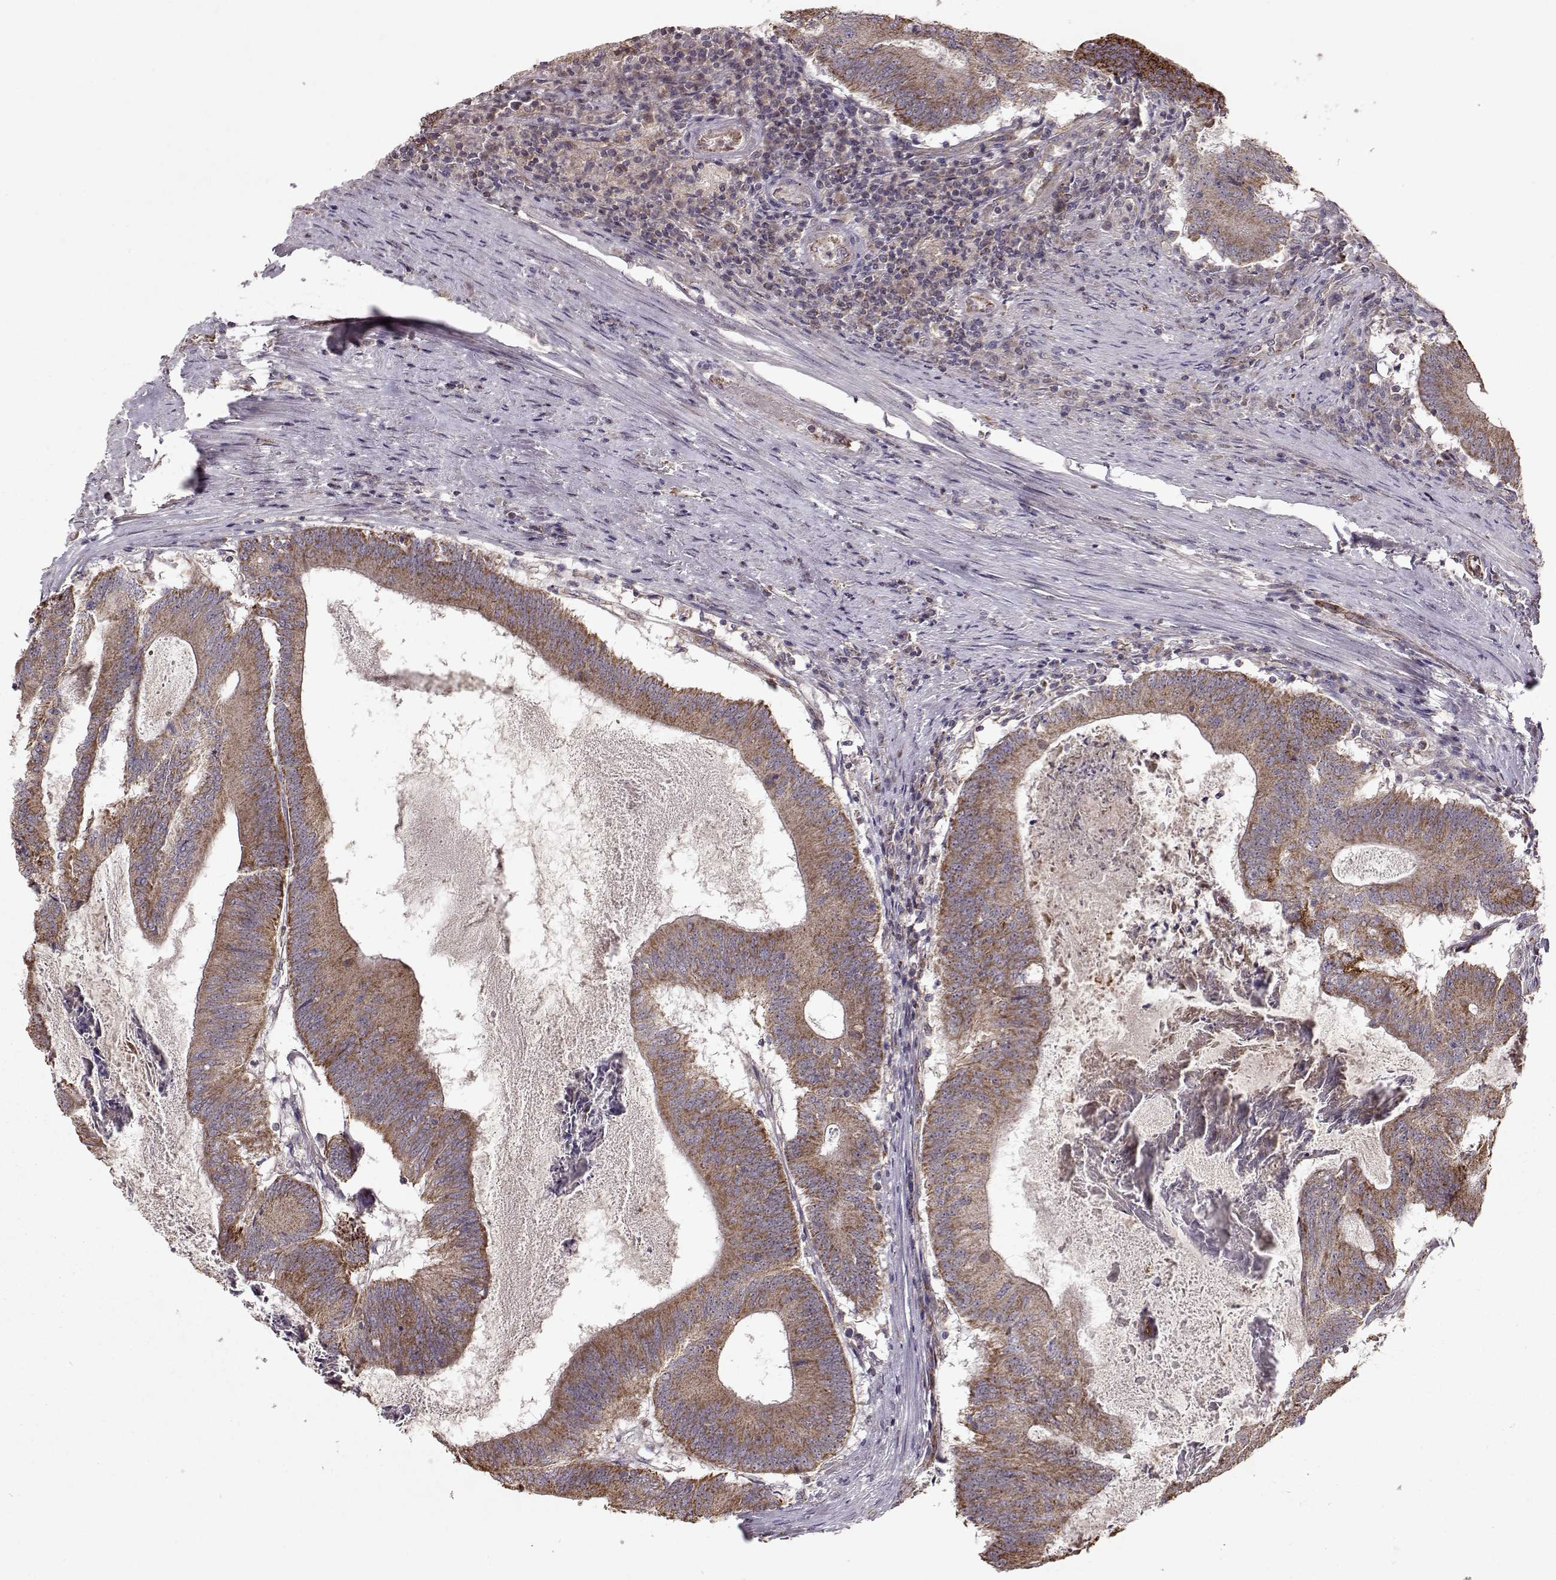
{"staining": {"intensity": "moderate", "quantity": ">75%", "location": "cytoplasmic/membranous"}, "tissue": "colorectal cancer", "cell_type": "Tumor cells", "image_type": "cancer", "snomed": [{"axis": "morphology", "description": "Adenocarcinoma, NOS"}, {"axis": "topography", "description": "Colon"}], "caption": "Human colorectal adenocarcinoma stained with a protein marker exhibits moderate staining in tumor cells.", "gene": "CMTM3", "patient": {"sex": "female", "age": 70}}